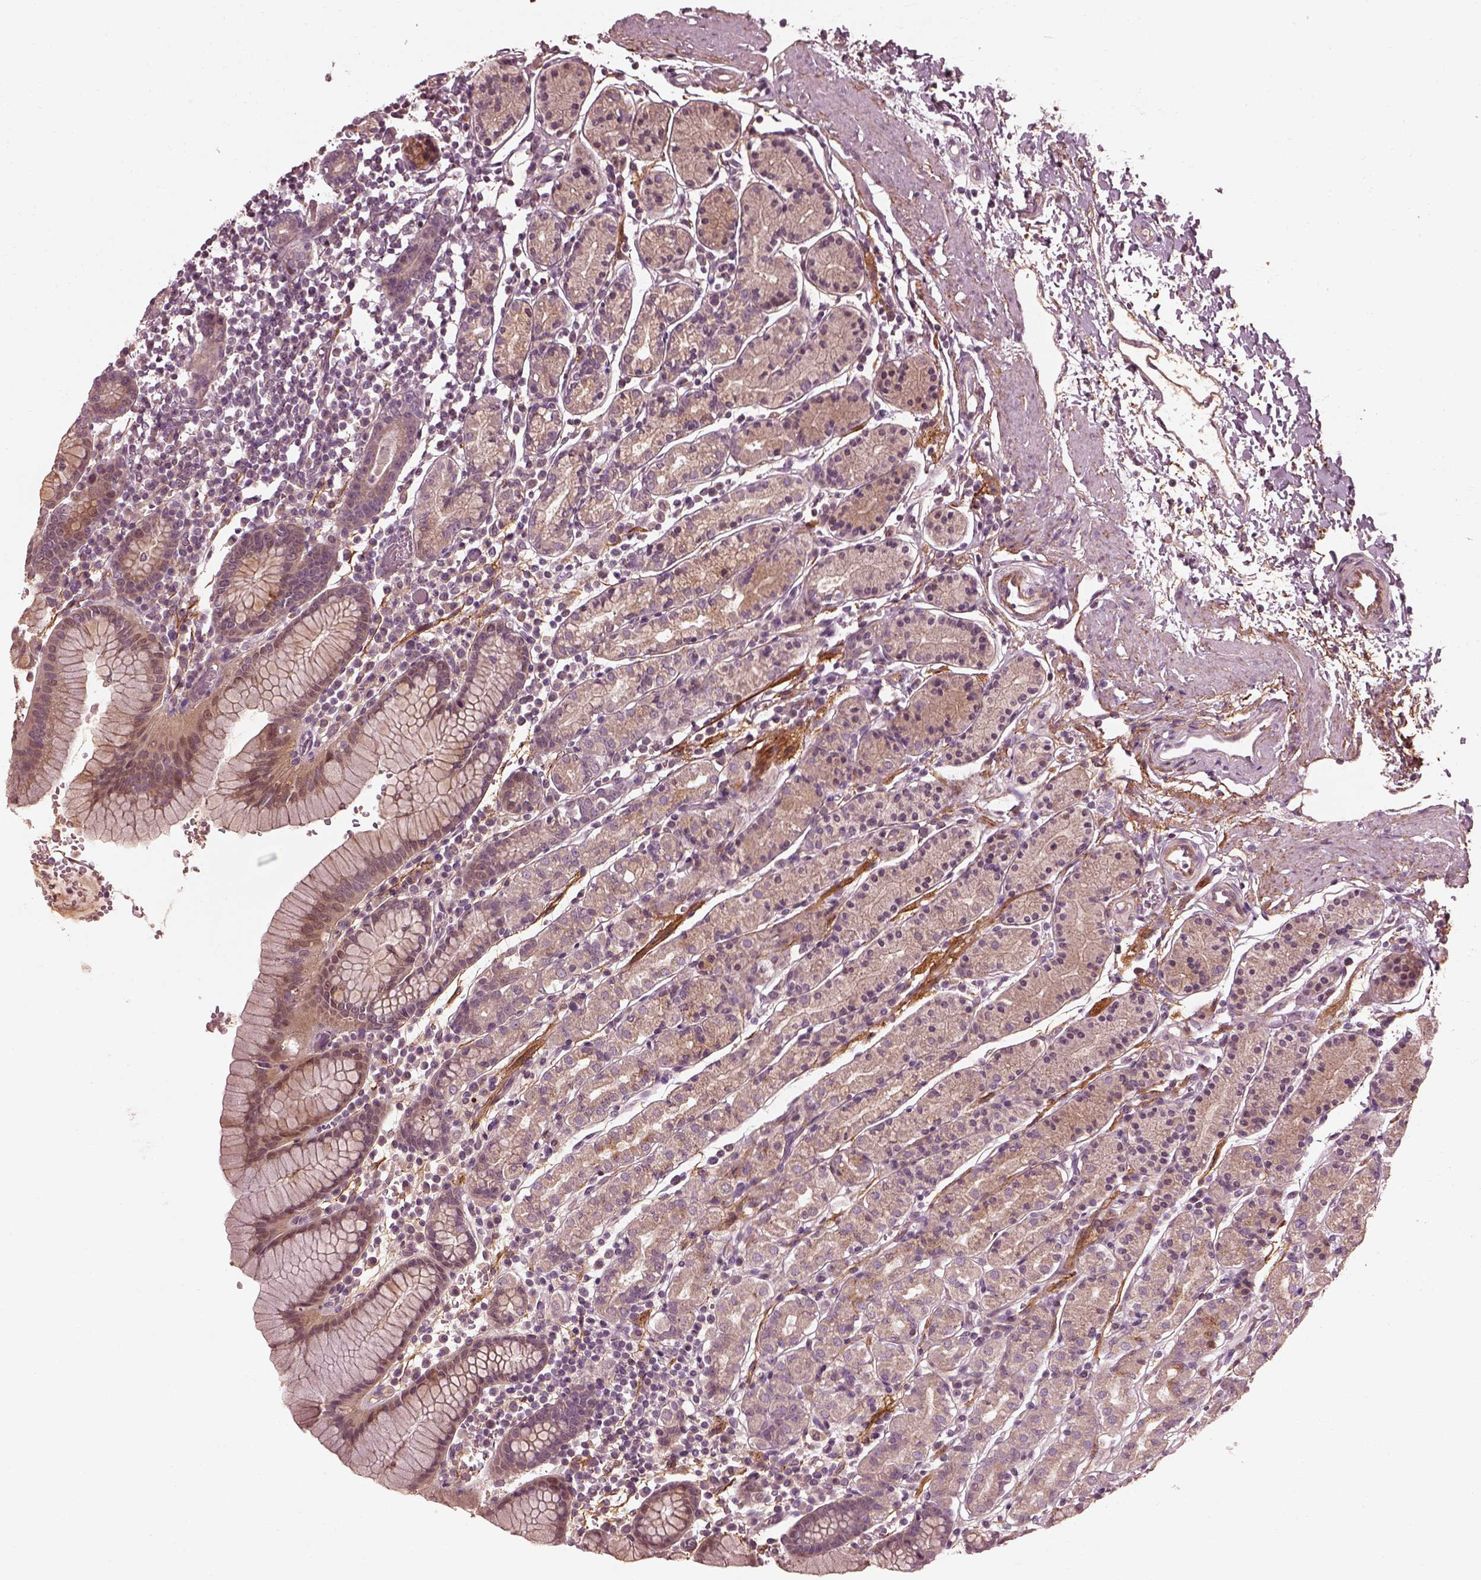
{"staining": {"intensity": "weak", "quantity": "<25%", "location": "cytoplasmic/membranous"}, "tissue": "stomach", "cell_type": "Glandular cells", "image_type": "normal", "snomed": [{"axis": "morphology", "description": "Normal tissue, NOS"}, {"axis": "topography", "description": "Stomach, upper"}, {"axis": "topography", "description": "Stomach"}], "caption": "High power microscopy image of an IHC micrograph of unremarkable stomach, revealing no significant expression in glandular cells. The staining is performed using DAB (3,3'-diaminobenzidine) brown chromogen with nuclei counter-stained in using hematoxylin.", "gene": "EFEMP1", "patient": {"sex": "male", "age": 62}}